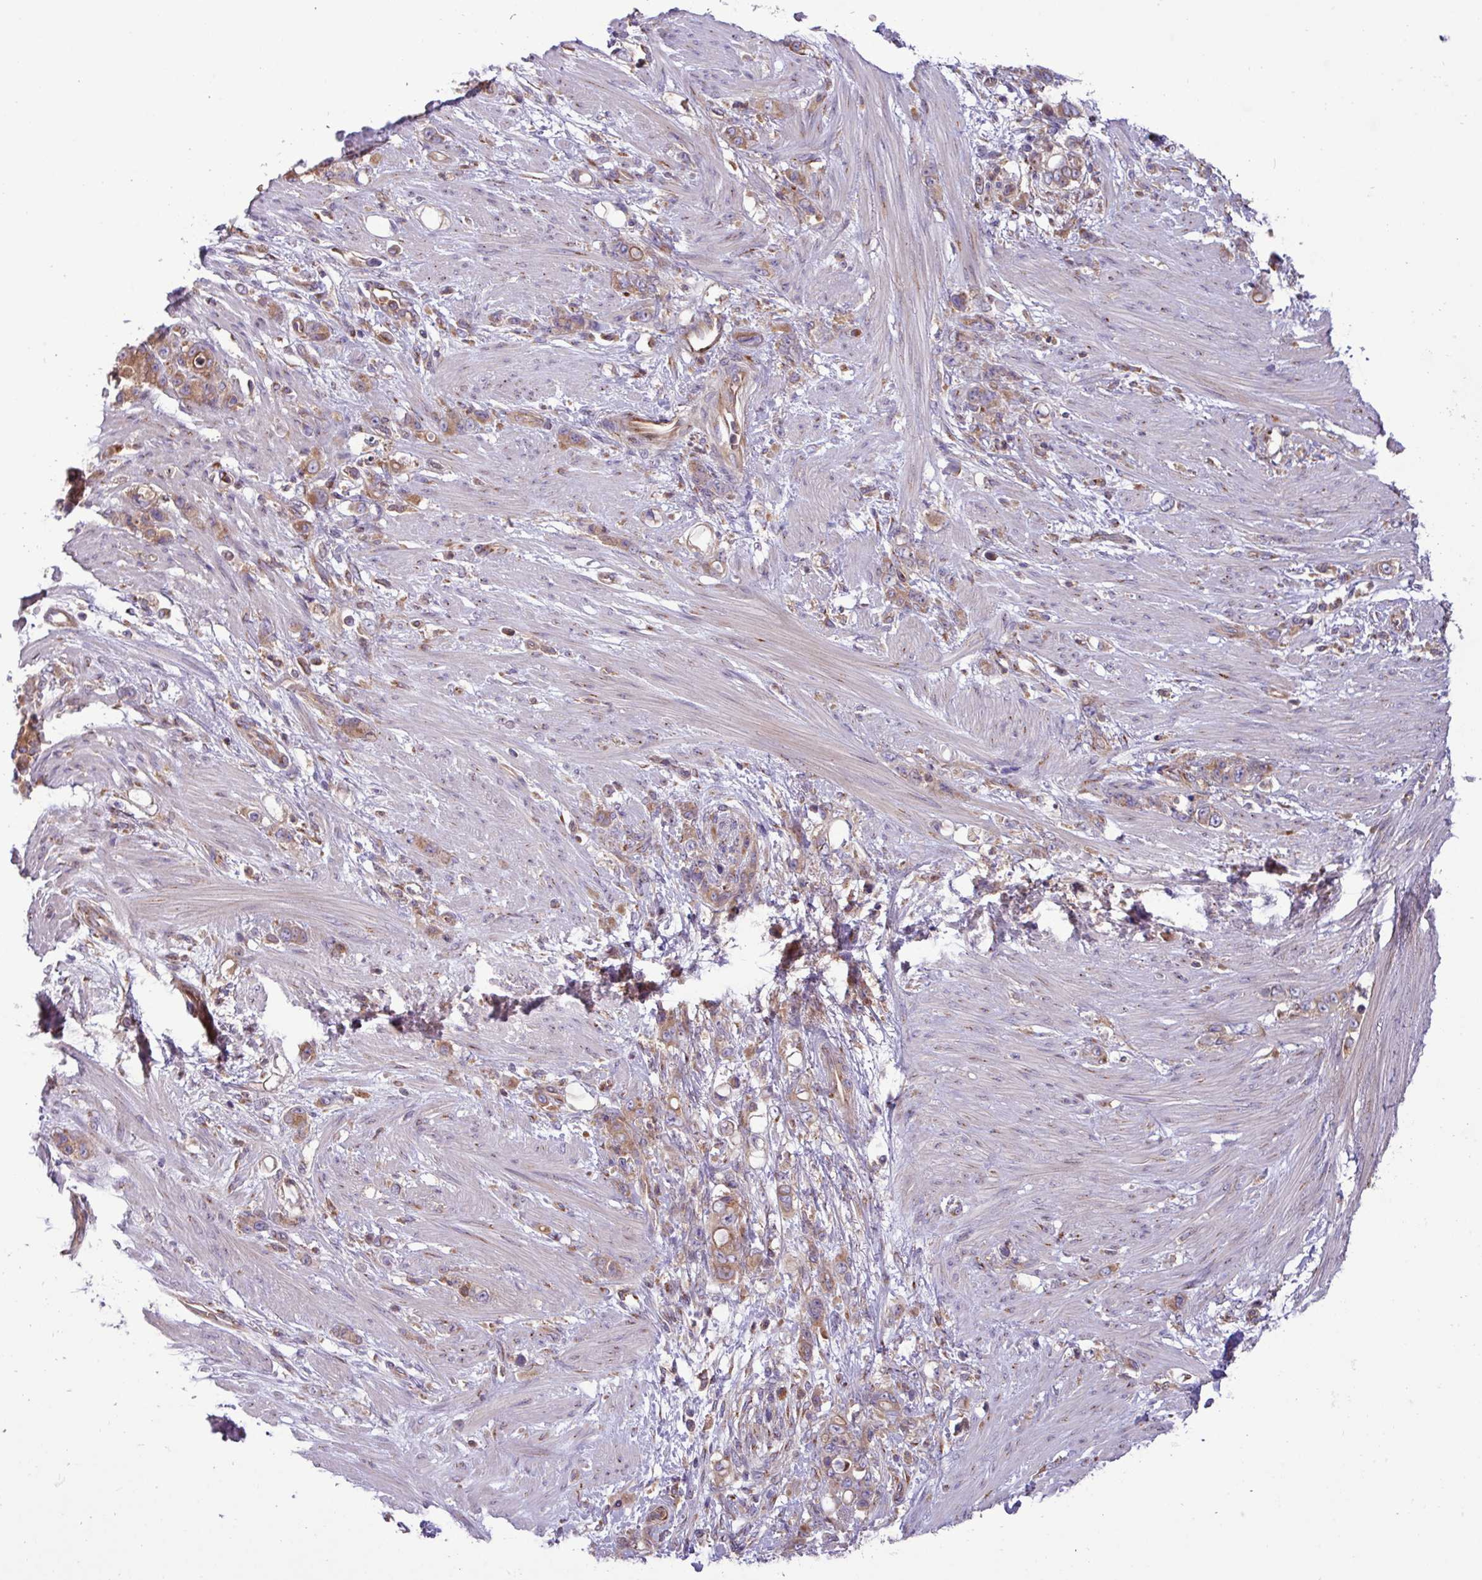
{"staining": {"intensity": "moderate", "quantity": ">75%", "location": "cytoplasmic/membranous"}, "tissue": "stomach cancer", "cell_type": "Tumor cells", "image_type": "cancer", "snomed": [{"axis": "morphology", "description": "Normal tissue, NOS"}, {"axis": "morphology", "description": "Adenocarcinoma, NOS"}, {"axis": "topography", "description": "Stomach"}], "caption": "Adenocarcinoma (stomach) stained with a protein marker exhibits moderate staining in tumor cells.", "gene": "RAB19", "patient": {"sex": "female", "age": 79}}